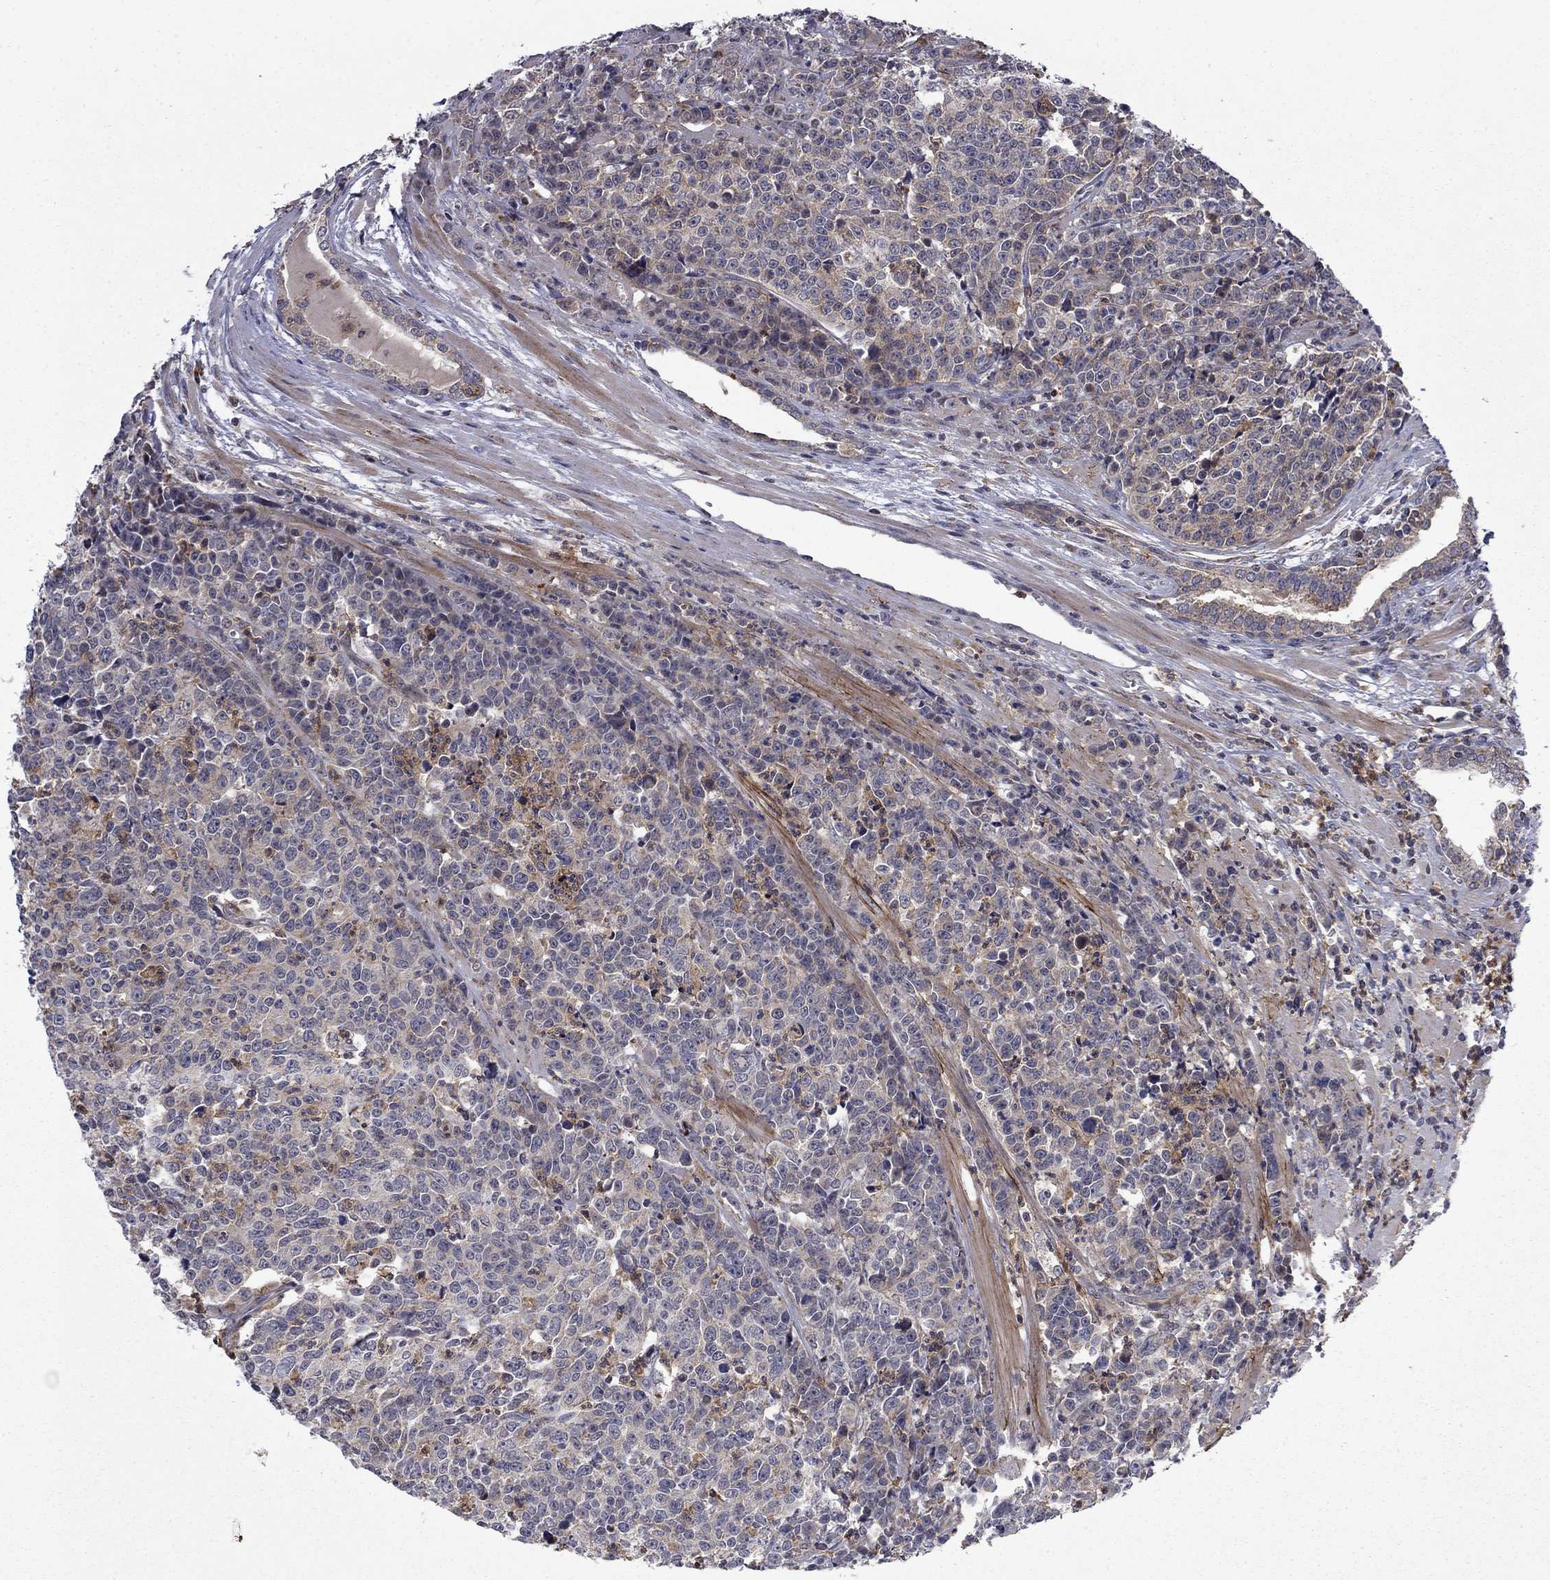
{"staining": {"intensity": "negative", "quantity": "none", "location": "none"}, "tissue": "prostate cancer", "cell_type": "Tumor cells", "image_type": "cancer", "snomed": [{"axis": "morphology", "description": "Adenocarcinoma, NOS"}, {"axis": "topography", "description": "Prostate"}], "caption": "An image of prostate cancer (adenocarcinoma) stained for a protein demonstrates no brown staining in tumor cells.", "gene": "DOP1B", "patient": {"sex": "male", "age": 67}}